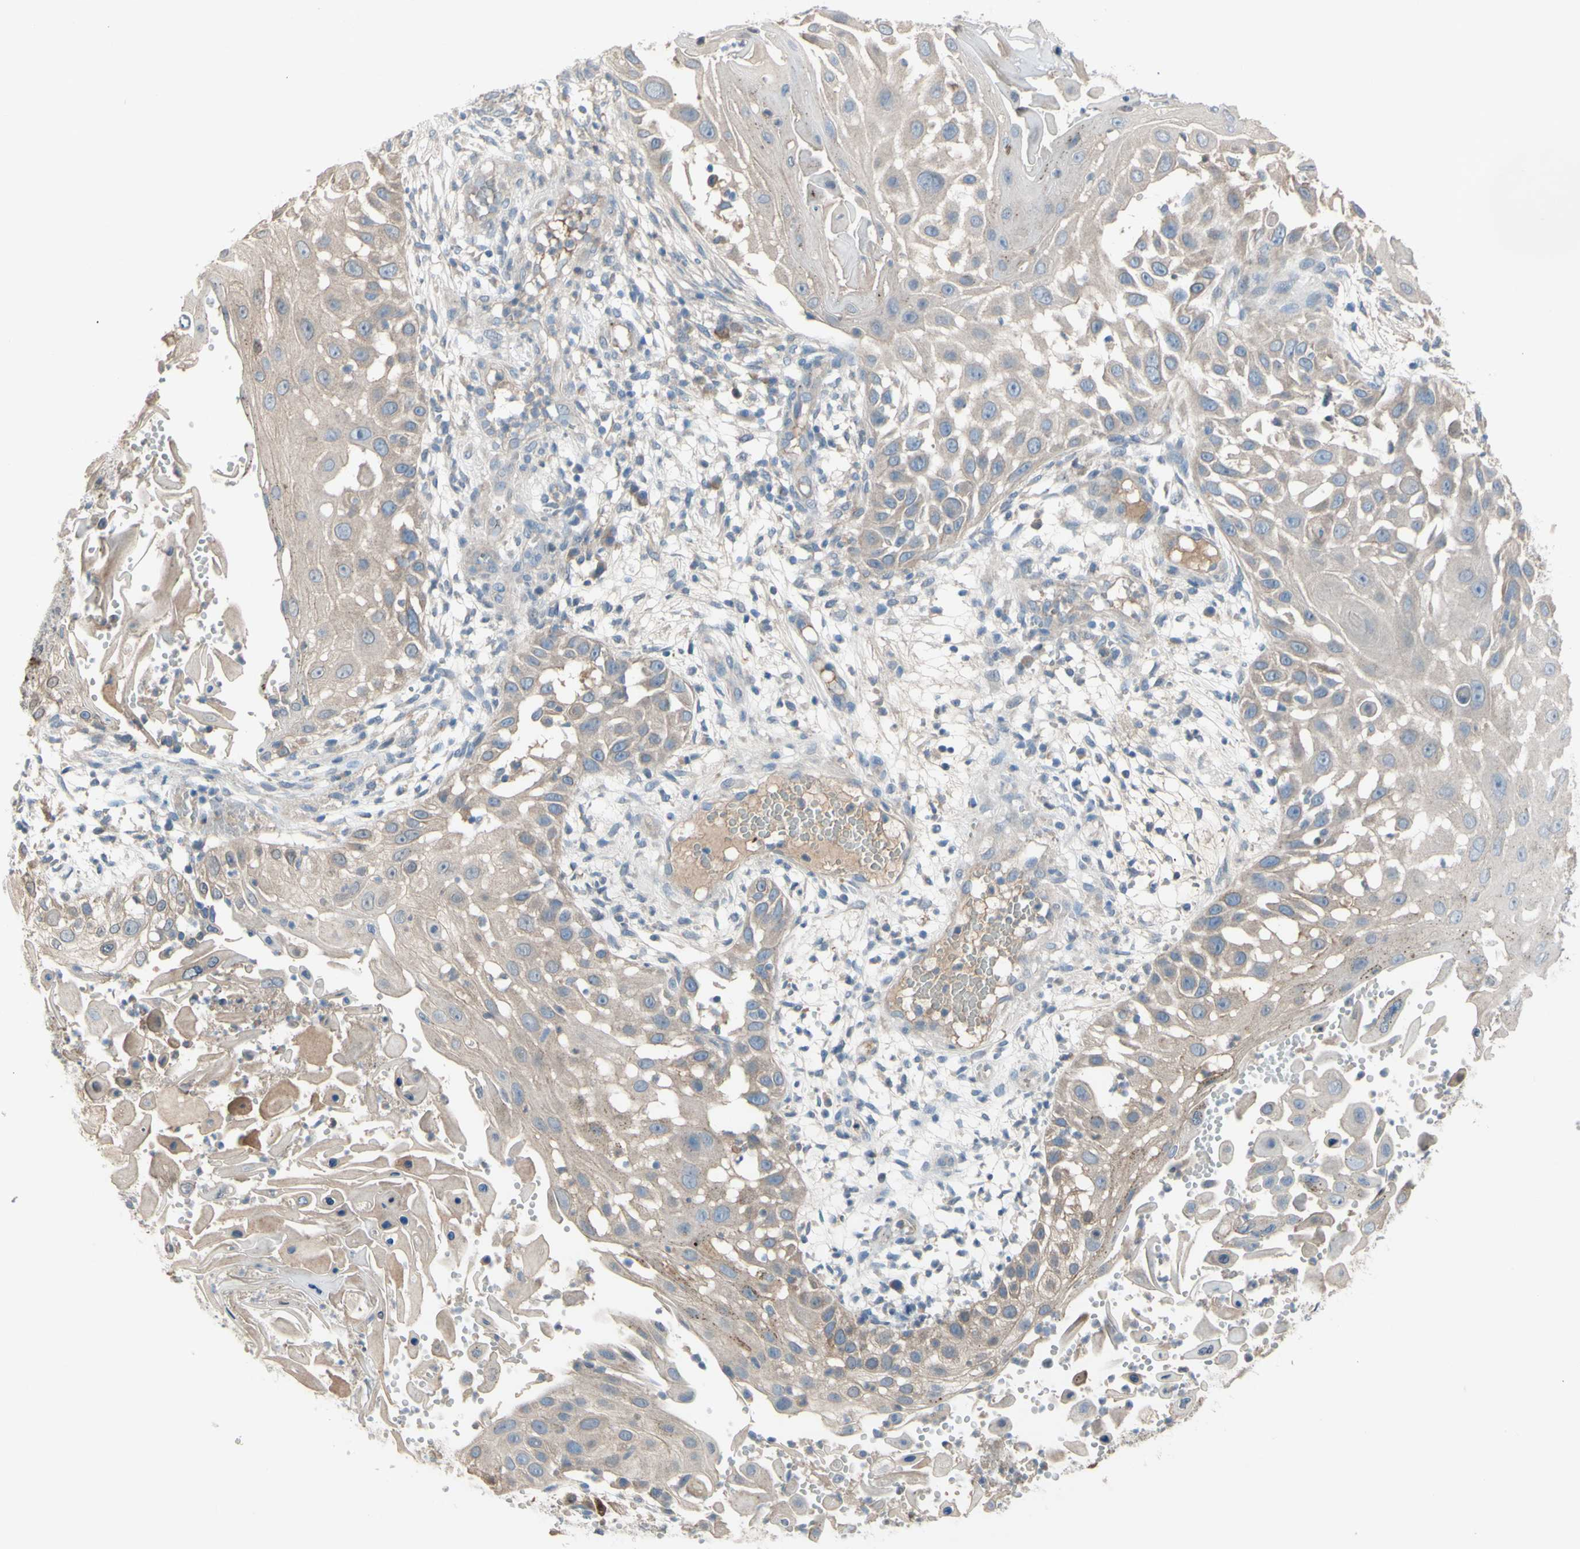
{"staining": {"intensity": "weak", "quantity": ">75%", "location": "cytoplasmic/membranous"}, "tissue": "skin cancer", "cell_type": "Tumor cells", "image_type": "cancer", "snomed": [{"axis": "morphology", "description": "Squamous cell carcinoma, NOS"}, {"axis": "topography", "description": "Skin"}], "caption": "Immunohistochemistry (DAB (3,3'-diaminobenzidine)) staining of human skin cancer reveals weak cytoplasmic/membranous protein expression in about >75% of tumor cells.", "gene": "AFP", "patient": {"sex": "female", "age": 44}}